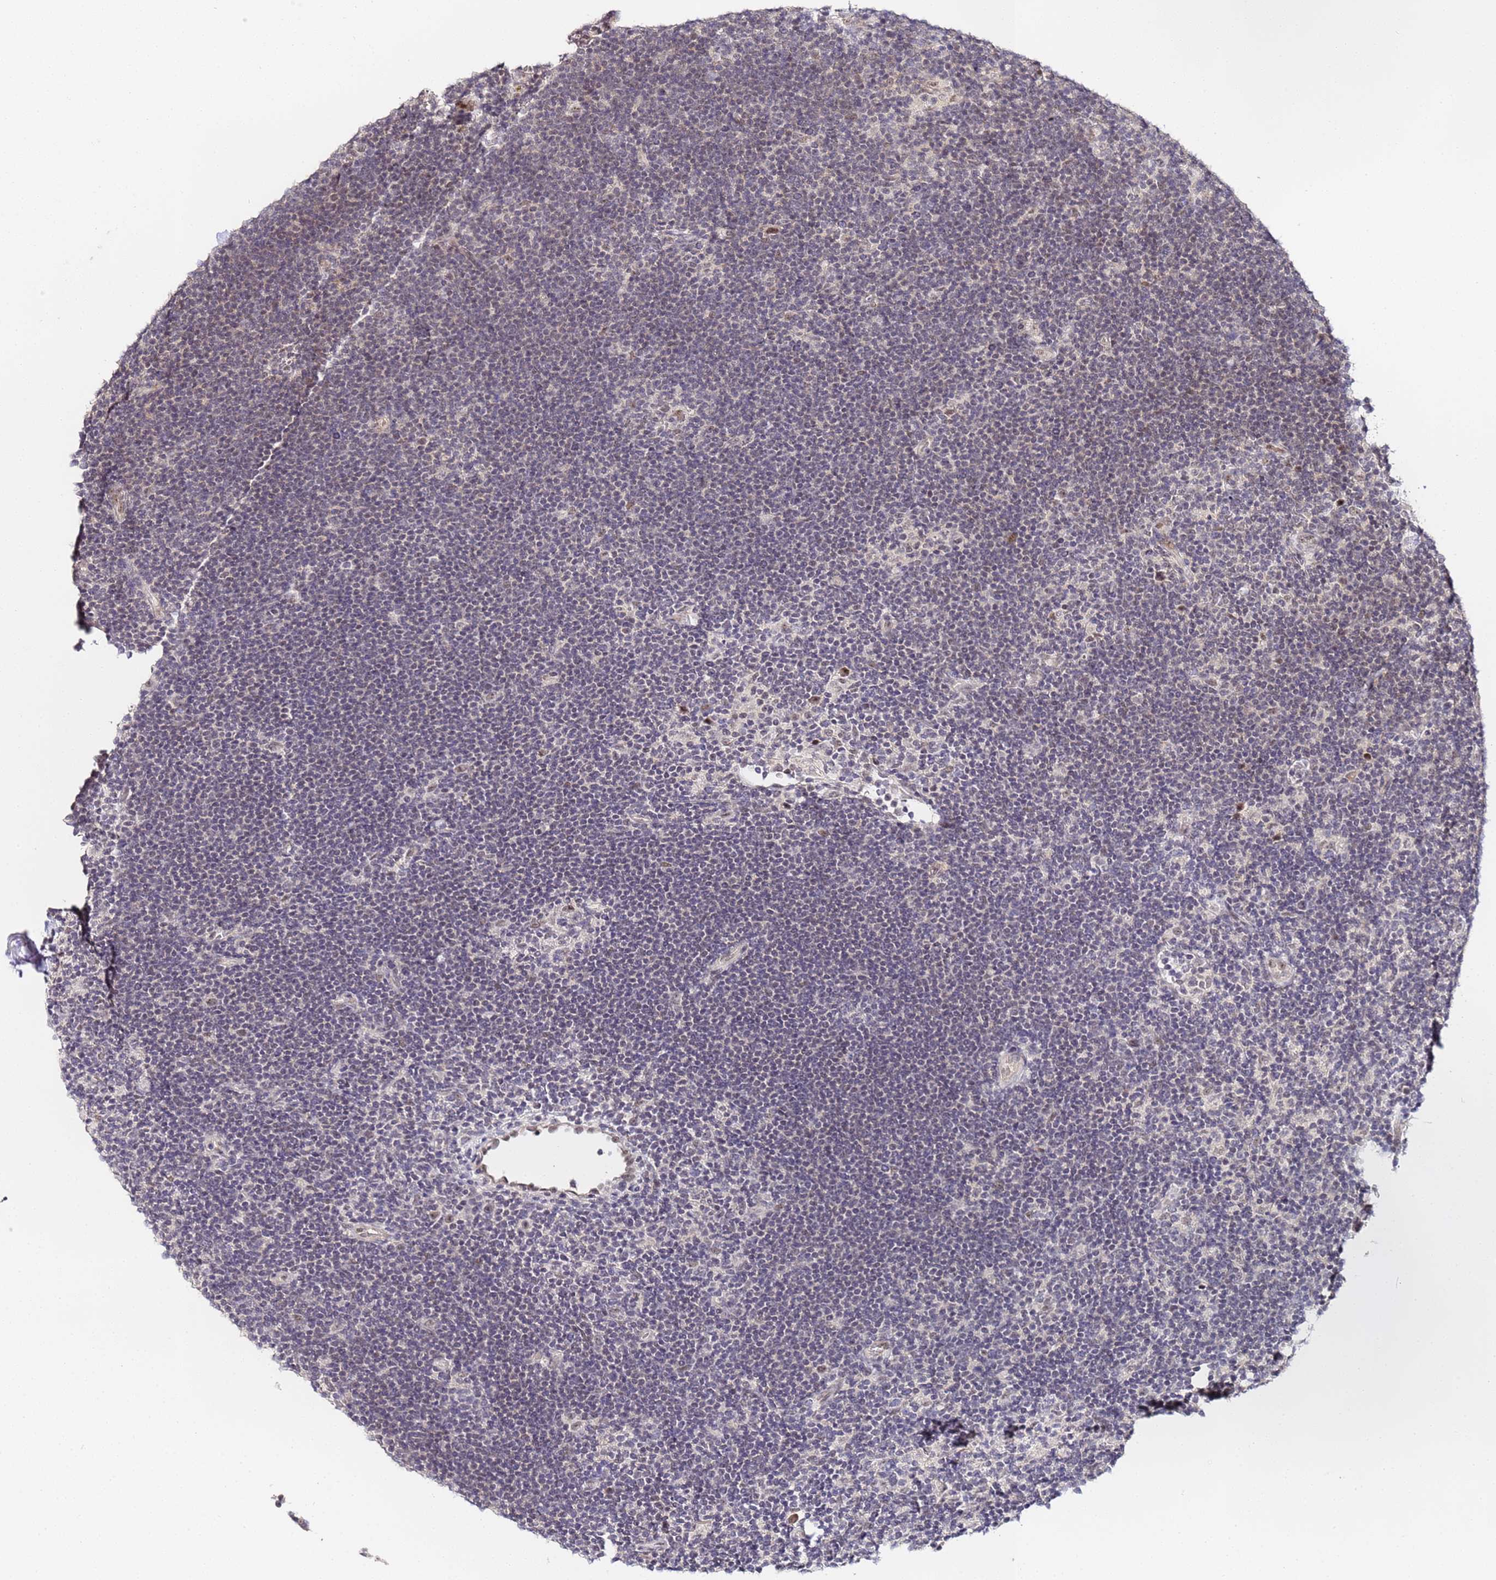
{"staining": {"intensity": "weak", "quantity": "25%-75%", "location": "nuclear"}, "tissue": "lymphoma", "cell_type": "Tumor cells", "image_type": "cancer", "snomed": [{"axis": "morphology", "description": "Hodgkin's disease, NOS"}, {"axis": "topography", "description": "Lymph node"}], "caption": "The image reveals a brown stain indicating the presence of a protein in the nuclear of tumor cells in lymphoma.", "gene": "LSM3", "patient": {"sex": "female", "age": 57}}